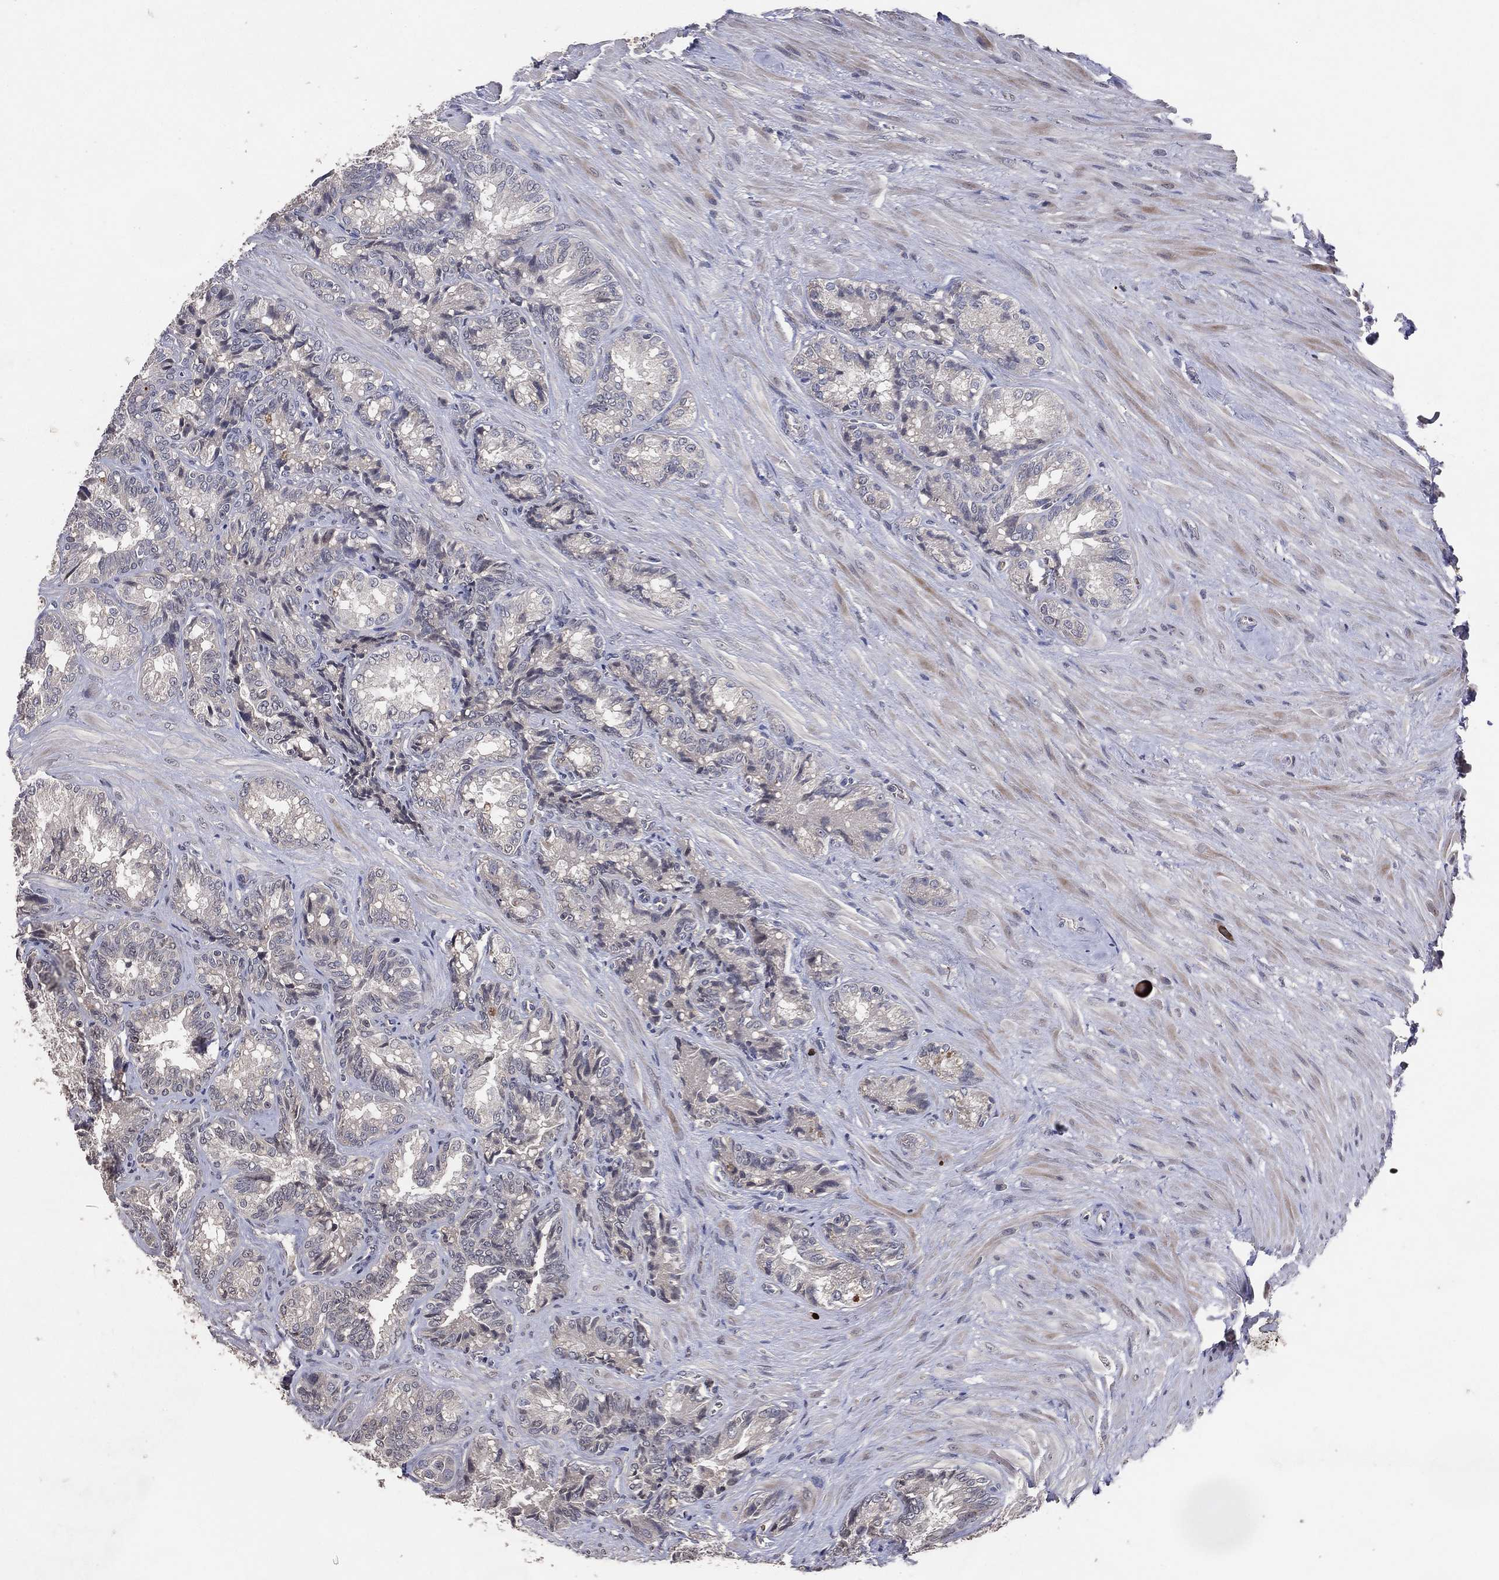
{"staining": {"intensity": "negative", "quantity": "none", "location": "none"}, "tissue": "seminal vesicle", "cell_type": "Glandular cells", "image_type": "normal", "snomed": [{"axis": "morphology", "description": "Normal tissue, NOS"}, {"axis": "topography", "description": "Seminal veicle"}], "caption": "IHC micrograph of benign human seminal vesicle stained for a protein (brown), which exhibits no staining in glandular cells.", "gene": "DNAH7", "patient": {"sex": "male", "age": 68}}